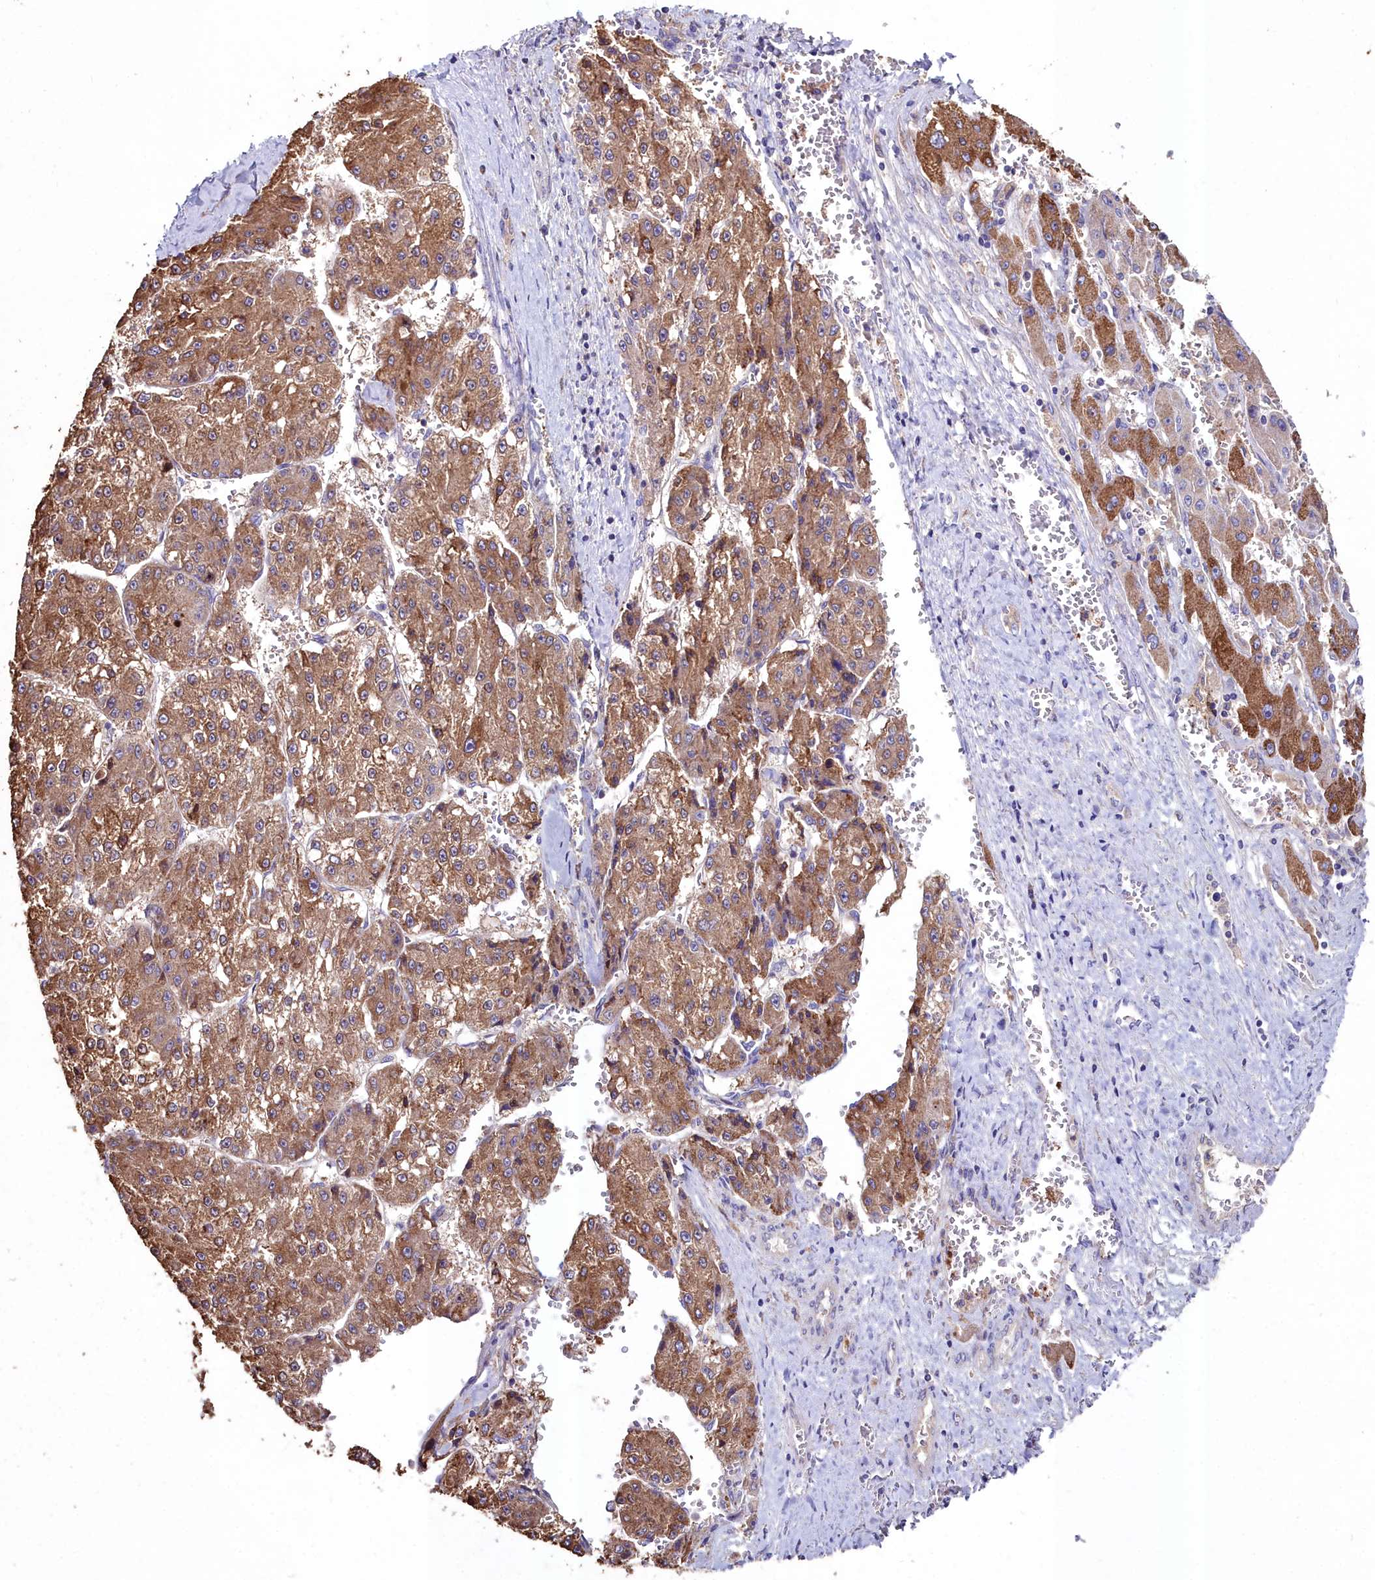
{"staining": {"intensity": "moderate", "quantity": ">75%", "location": "cytoplasmic/membranous"}, "tissue": "liver cancer", "cell_type": "Tumor cells", "image_type": "cancer", "snomed": [{"axis": "morphology", "description": "Carcinoma, Hepatocellular, NOS"}, {"axis": "topography", "description": "Liver"}], "caption": "A histopathology image of human liver cancer stained for a protein shows moderate cytoplasmic/membranous brown staining in tumor cells.", "gene": "AMBRA1", "patient": {"sex": "female", "age": 73}}